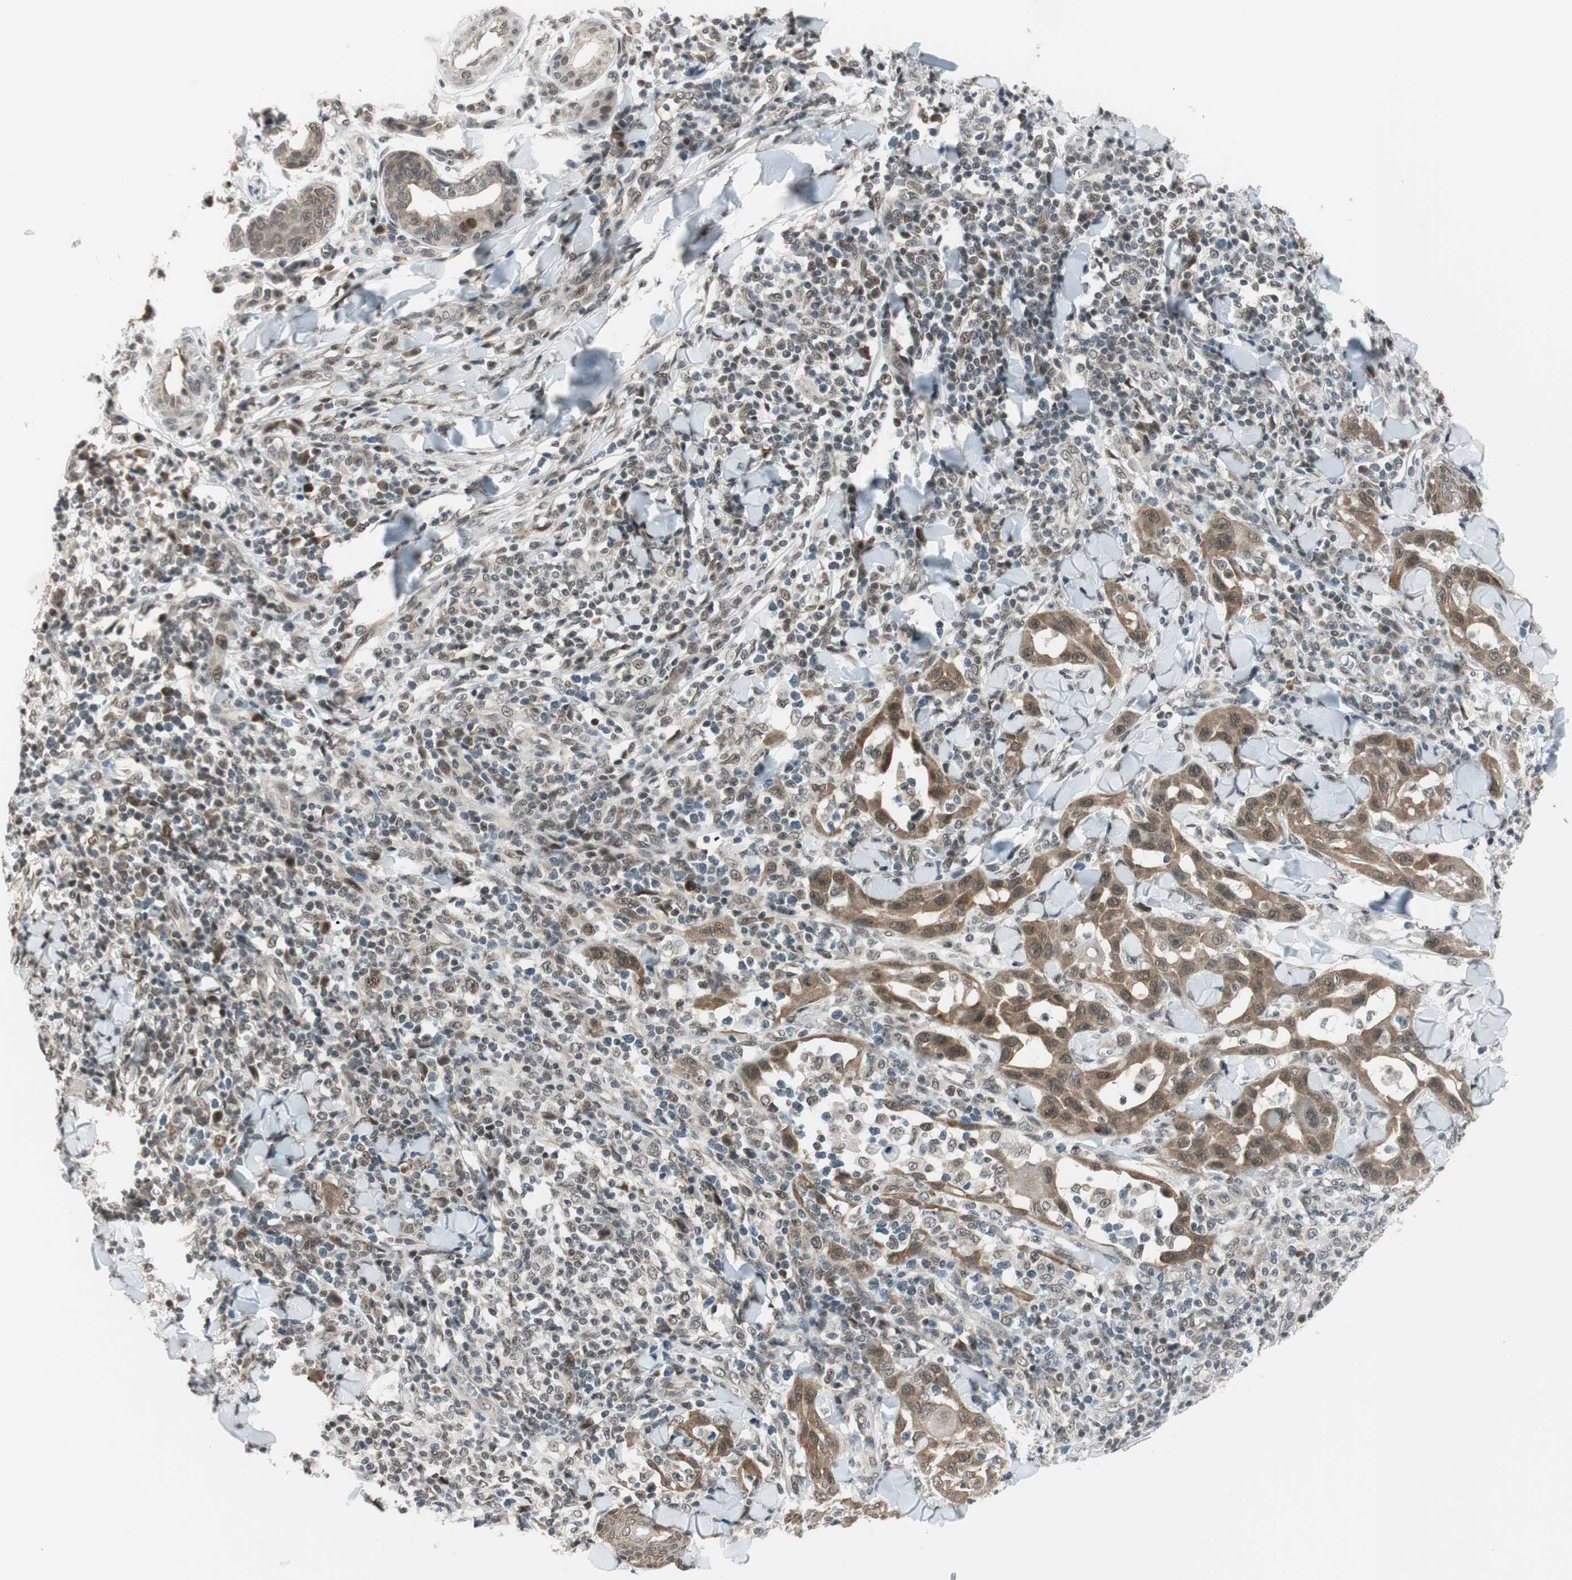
{"staining": {"intensity": "moderate", "quantity": ">75%", "location": "cytoplasmic/membranous"}, "tissue": "skin cancer", "cell_type": "Tumor cells", "image_type": "cancer", "snomed": [{"axis": "morphology", "description": "Squamous cell carcinoma, NOS"}, {"axis": "topography", "description": "Skin"}], "caption": "Protein staining of skin squamous cell carcinoma tissue reveals moderate cytoplasmic/membranous expression in about >75% of tumor cells. Using DAB (3,3'-diaminobenzidine) (brown) and hematoxylin (blue) stains, captured at high magnification using brightfield microscopy.", "gene": "BRMS1", "patient": {"sex": "male", "age": 24}}